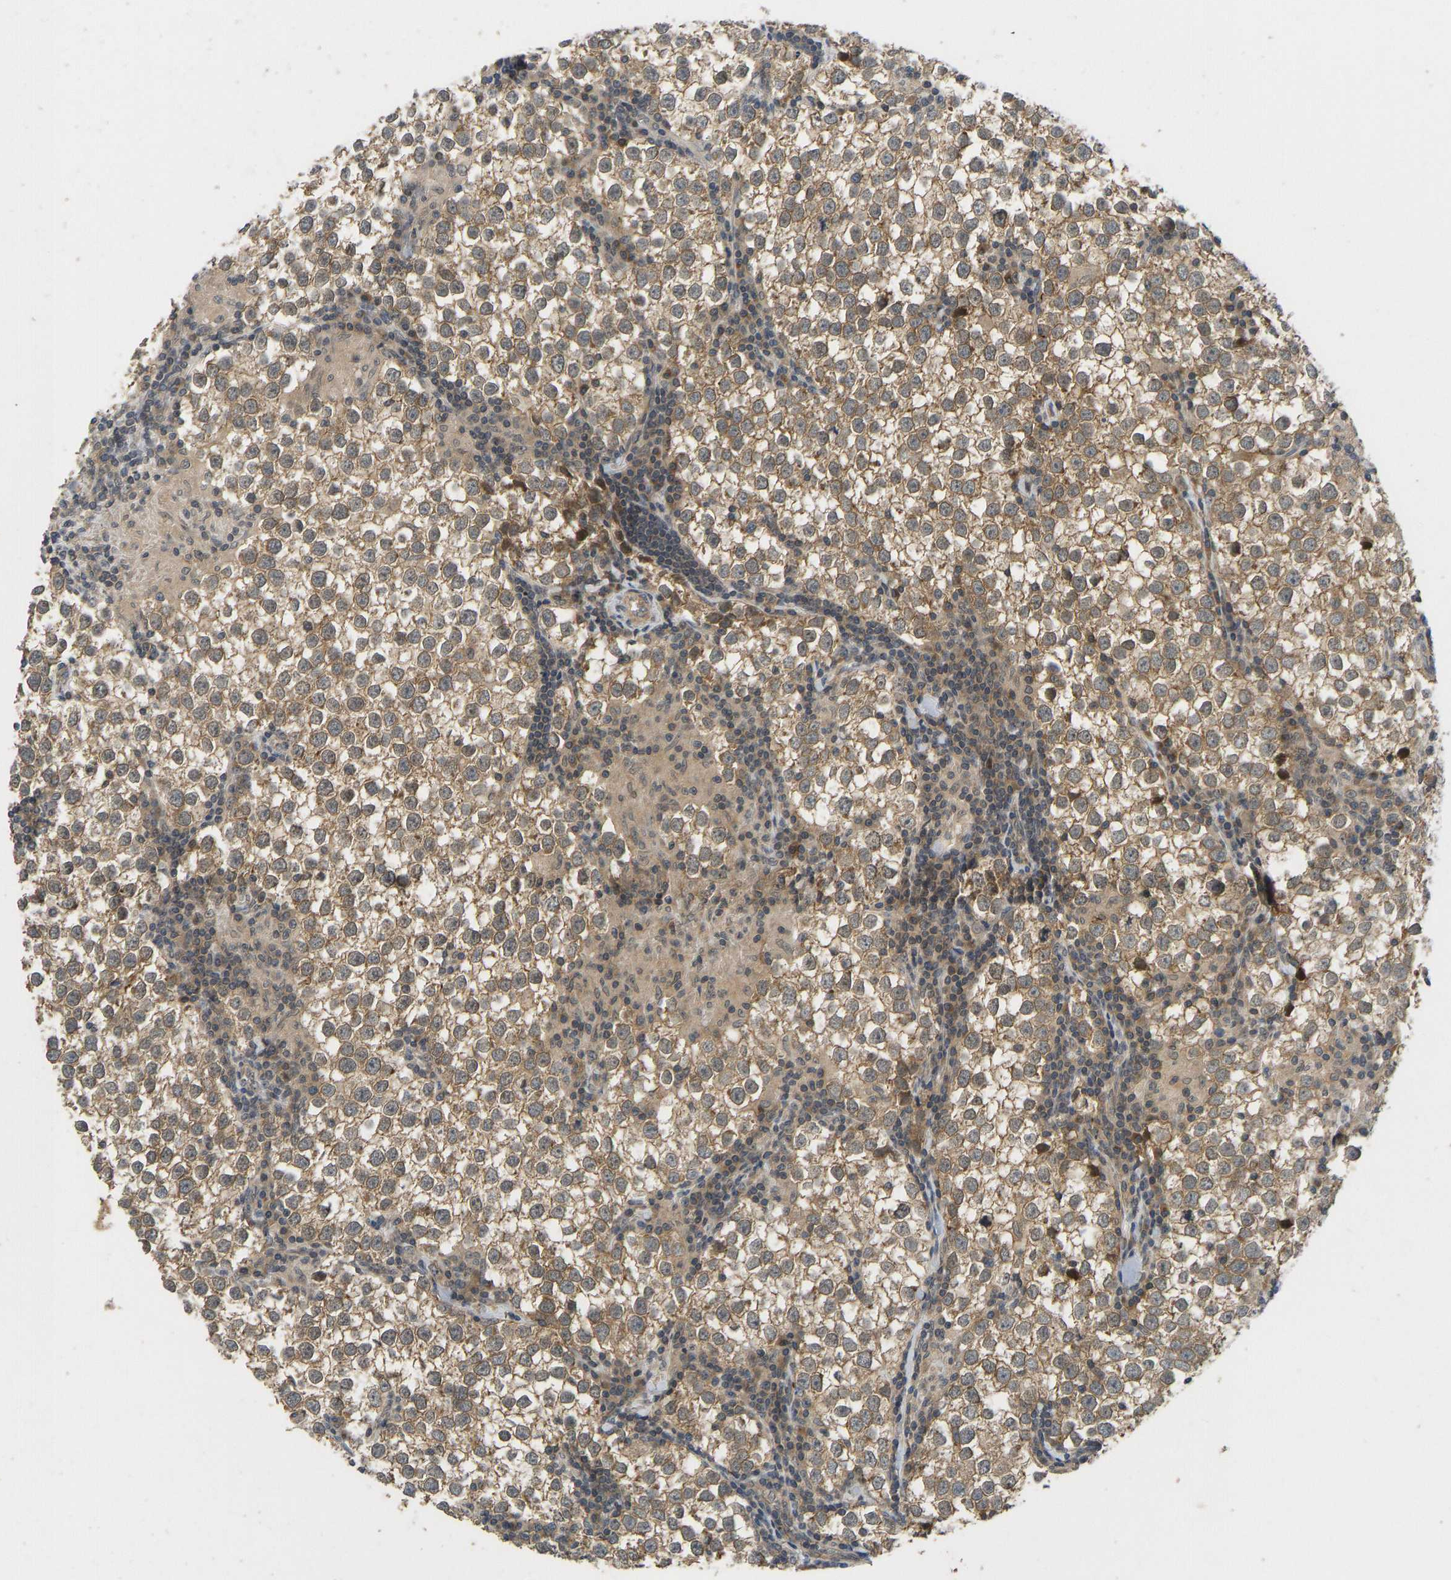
{"staining": {"intensity": "moderate", "quantity": ">75%", "location": "cytoplasmic/membranous"}, "tissue": "testis cancer", "cell_type": "Tumor cells", "image_type": "cancer", "snomed": [{"axis": "morphology", "description": "Seminoma, NOS"}, {"axis": "morphology", "description": "Carcinoma, Embryonal, NOS"}, {"axis": "topography", "description": "Testis"}], "caption": "The immunohistochemical stain highlights moderate cytoplasmic/membranous staining in tumor cells of testis cancer tissue. The staining was performed using DAB to visualize the protein expression in brown, while the nuclei were stained in blue with hematoxylin (Magnification: 20x).", "gene": "NDRG3", "patient": {"sex": "male", "age": 36}}